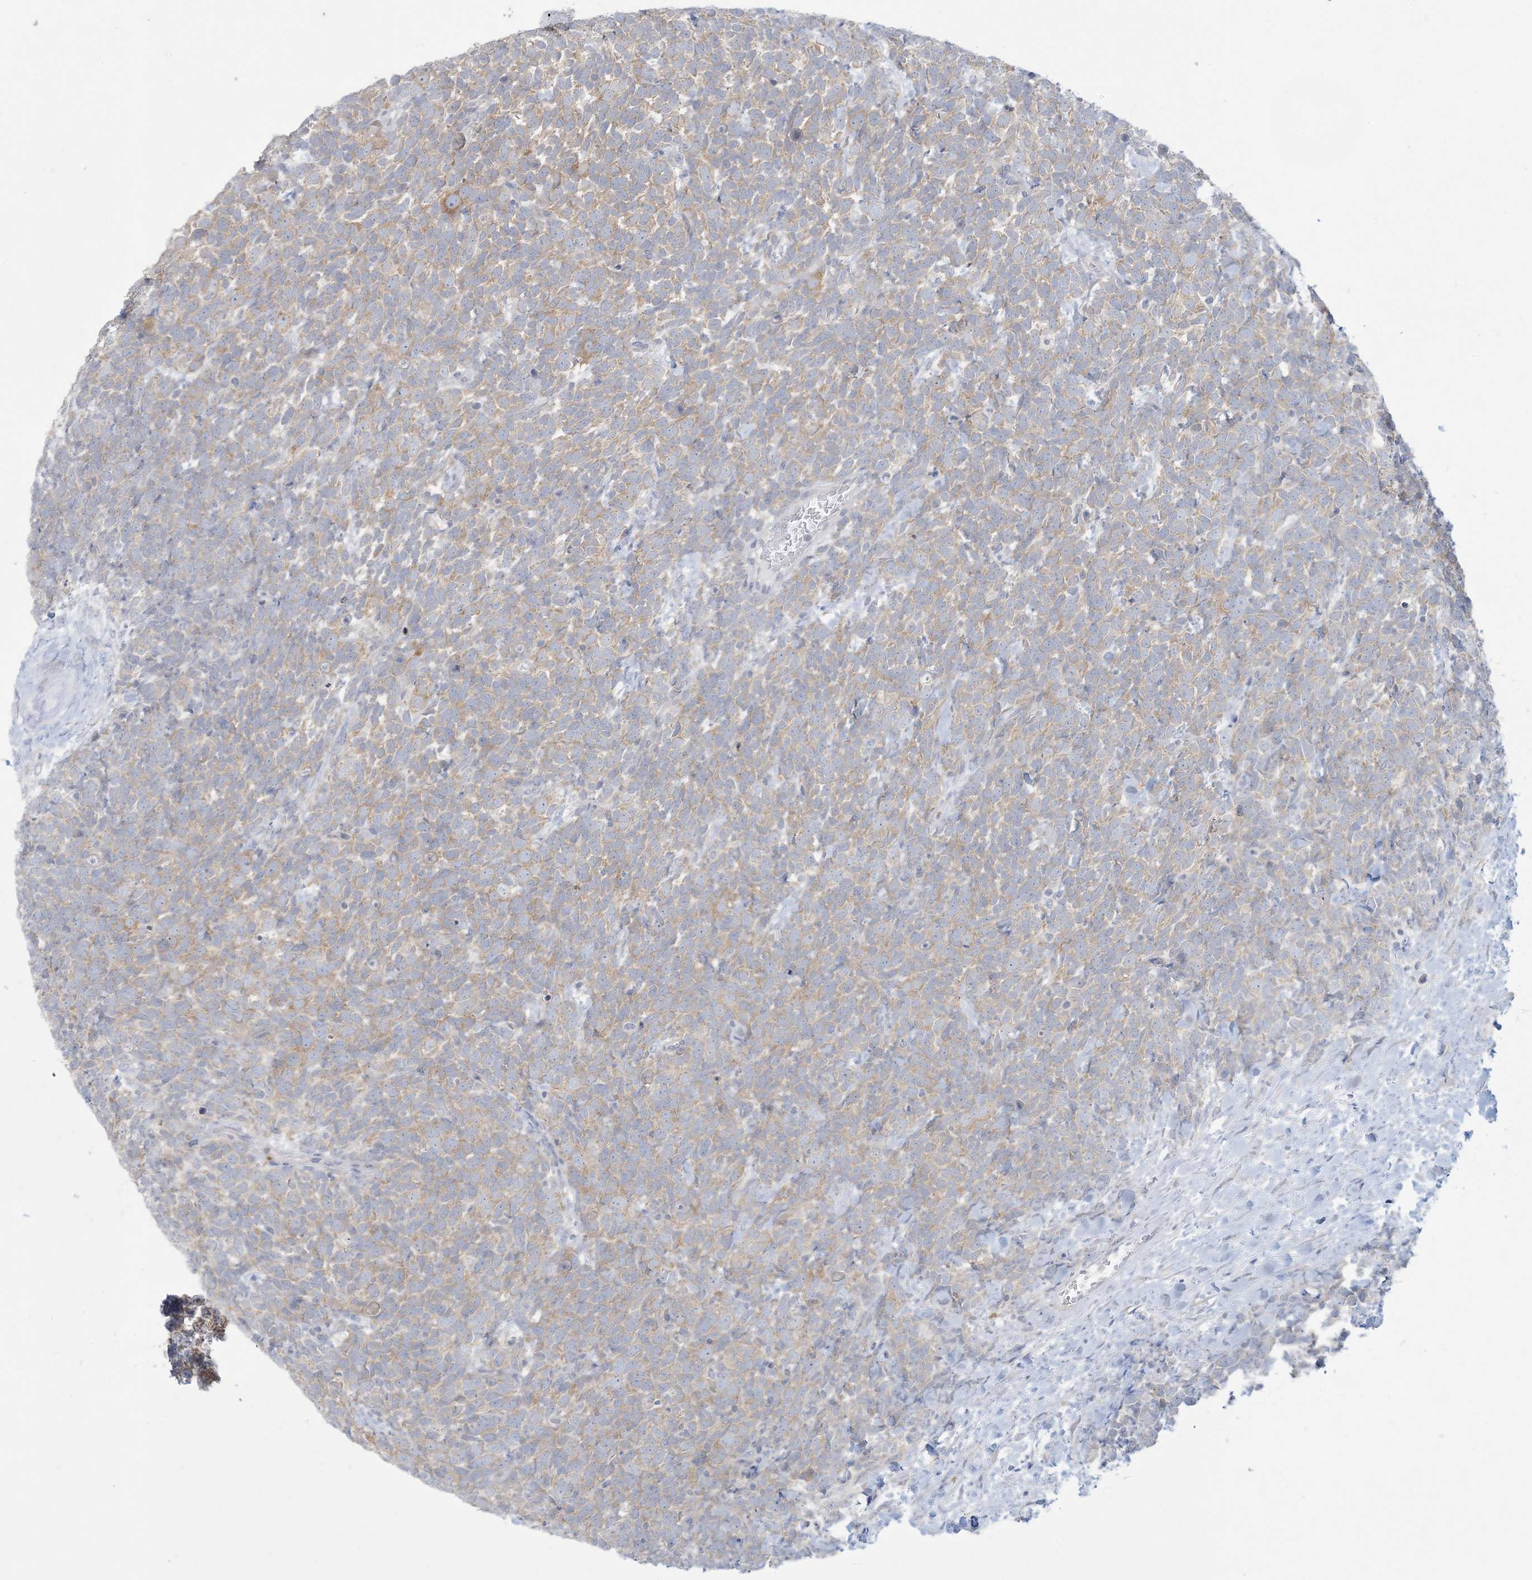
{"staining": {"intensity": "weak", "quantity": "25%-75%", "location": "cytoplasmic/membranous"}, "tissue": "urothelial cancer", "cell_type": "Tumor cells", "image_type": "cancer", "snomed": [{"axis": "morphology", "description": "Urothelial carcinoma, High grade"}, {"axis": "topography", "description": "Urinary bladder"}], "caption": "Urothelial cancer stained with a protein marker exhibits weak staining in tumor cells.", "gene": "KIF3A", "patient": {"sex": "female", "age": 82}}